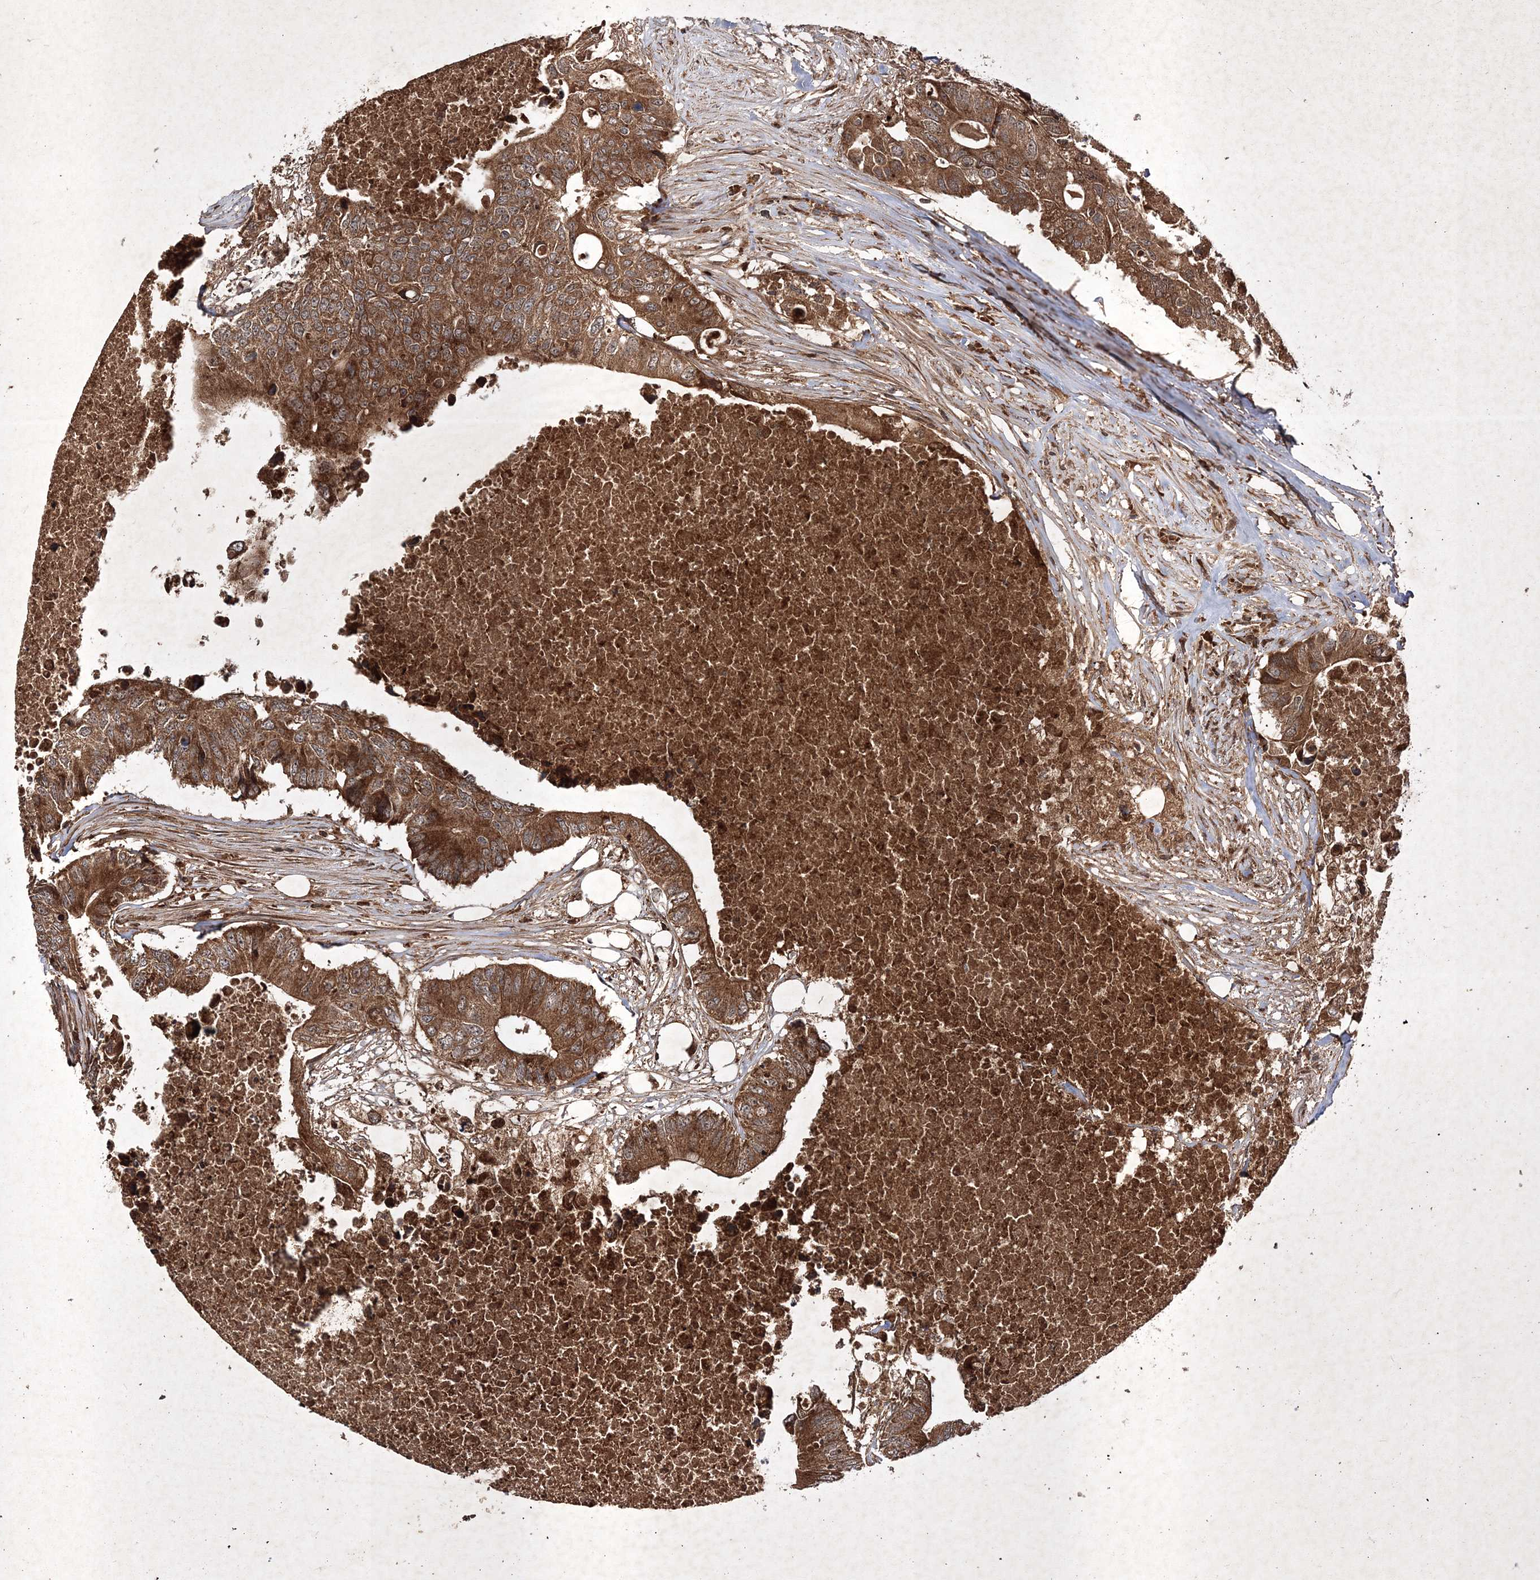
{"staining": {"intensity": "strong", "quantity": ">75%", "location": "cytoplasmic/membranous"}, "tissue": "colorectal cancer", "cell_type": "Tumor cells", "image_type": "cancer", "snomed": [{"axis": "morphology", "description": "Adenocarcinoma, NOS"}, {"axis": "topography", "description": "Colon"}], "caption": "Immunohistochemistry (IHC) photomicrograph of neoplastic tissue: colorectal cancer (adenocarcinoma) stained using immunohistochemistry (IHC) exhibits high levels of strong protein expression localized specifically in the cytoplasmic/membranous of tumor cells, appearing as a cytoplasmic/membranous brown color.", "gene": "DNAJC13", "patient": {"sex": "male", "age": 71}}